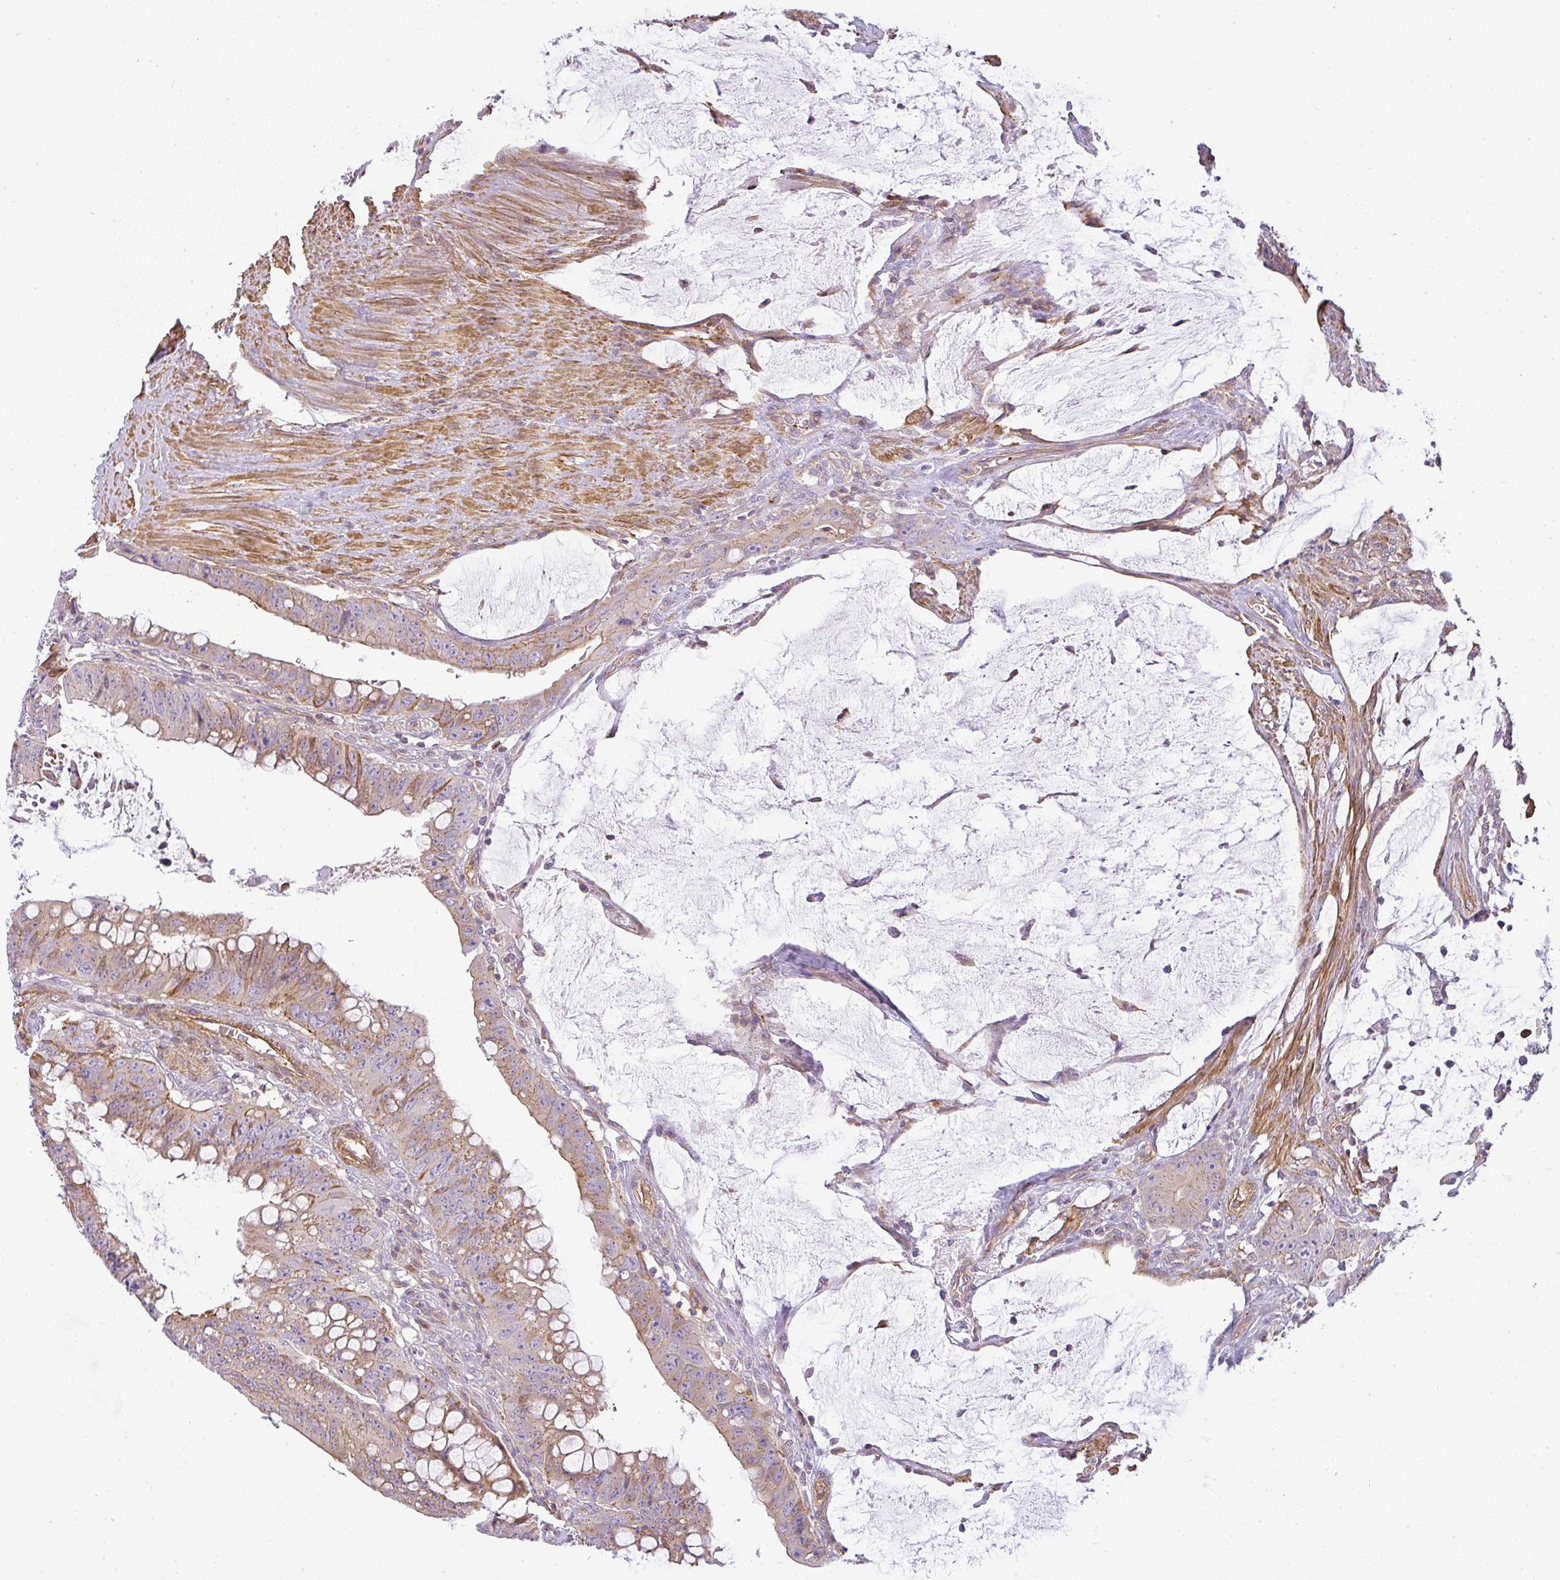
{"staining": {"intensity": "moderate", "quantity": ">75%", "location": "cytoplasmic/membranous"}, "tissue": "colorectal cancer", "cell_type": "Tumor cells", "image_type": "cancer", "snomed": [{"axis": "morphology", "description": "Adenocarcinoma, NOS"}, {"axis": "topography", "description": "Rectum"}], "caption": "Tumor cells display medium levels of moderate cytoplasmic/membranous expression in about >75% of cells in adenocarcinoma (colorectal). The staining was performed using DAB (3,3'-diaminobenzidine) to visualize the protein expression in brown, while the nuclei were stained in blue with hematoxylin (Magnification: 20x).", "gene": "SULF1", "patient": {"sex": "male", "age": 78}}